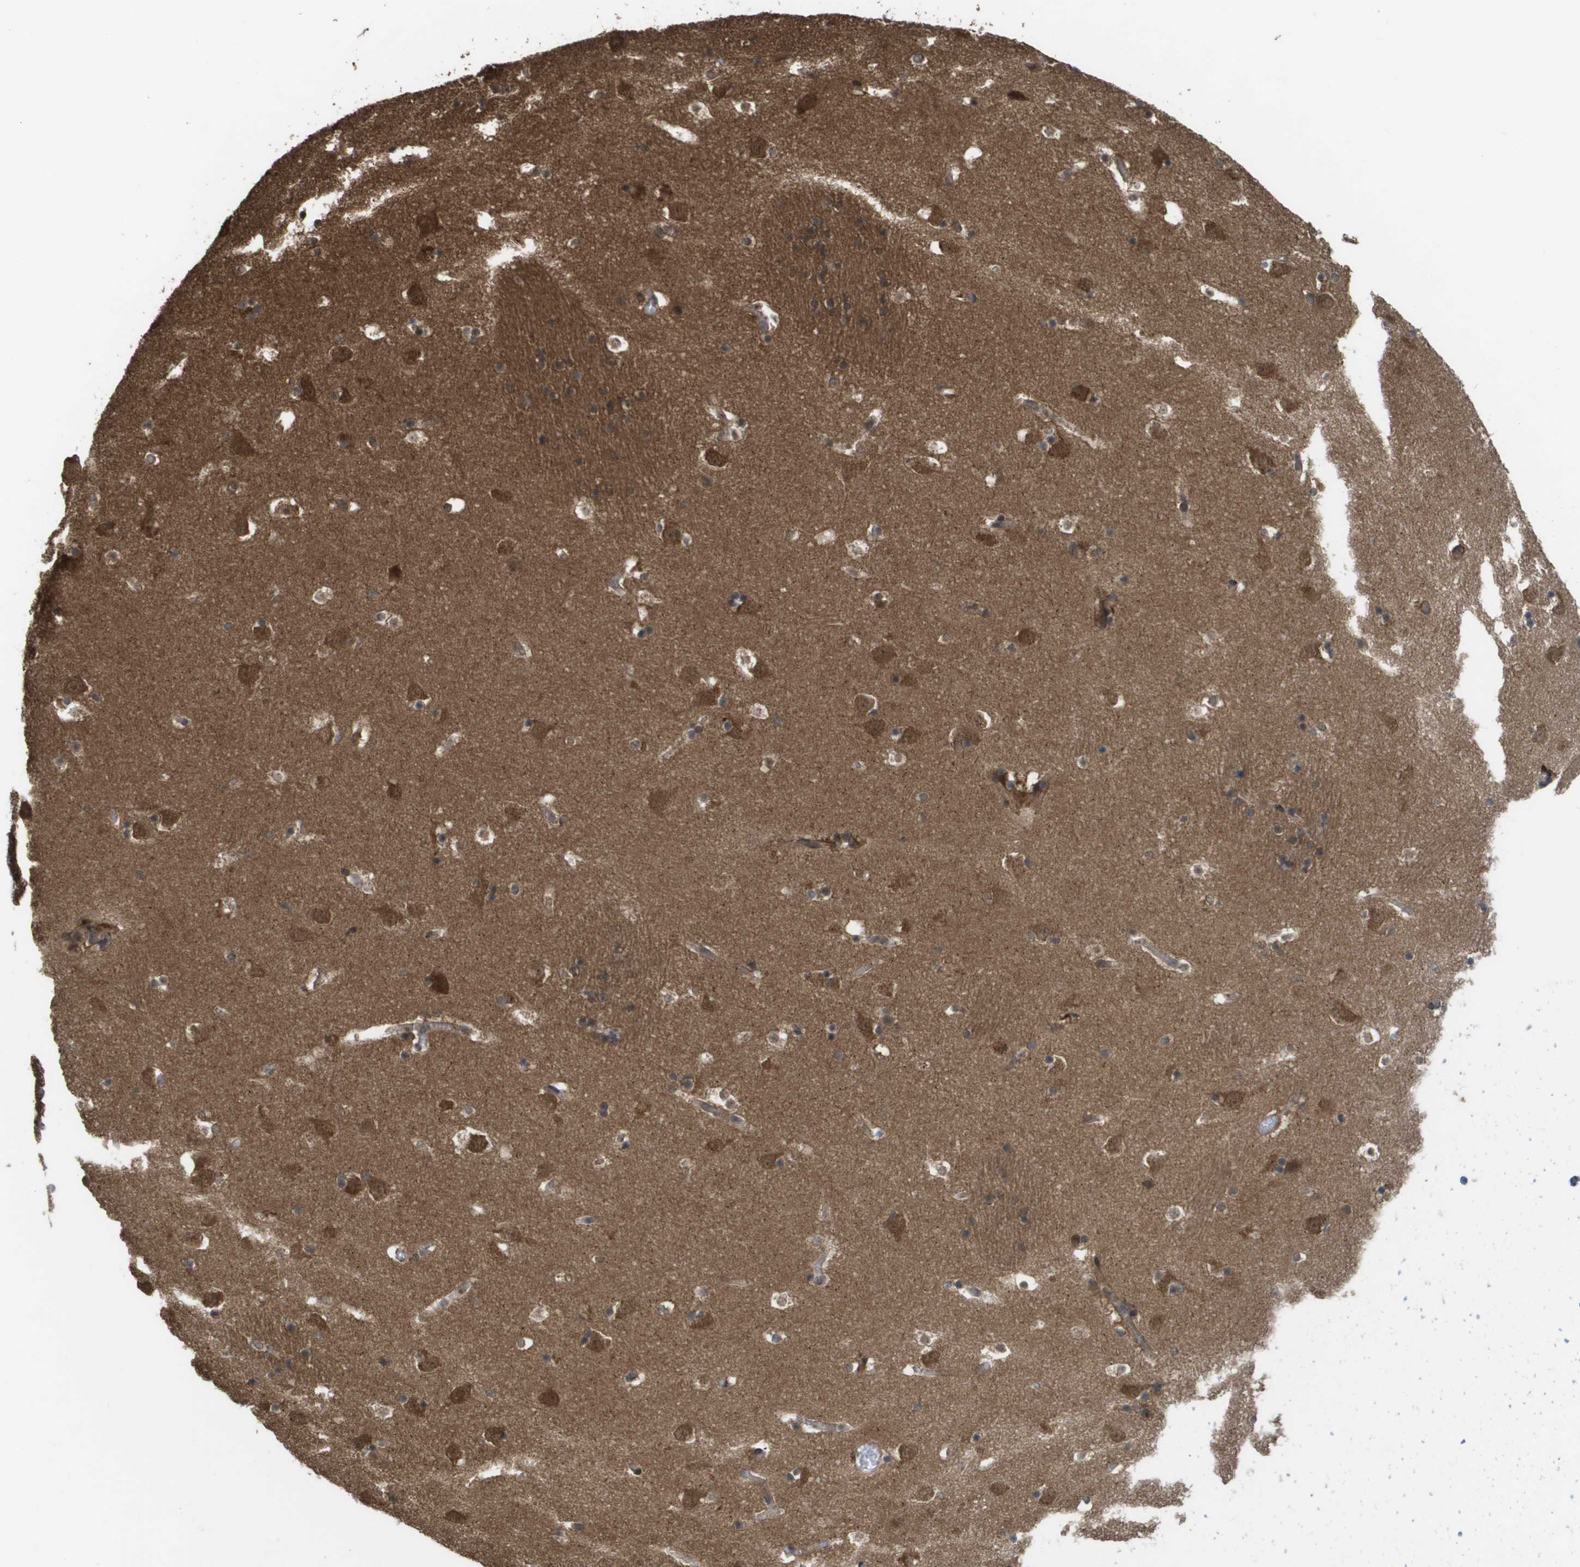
{"staining": {"intensity": "moderate", "quantity": "25%-75%", "location": "cytoplasmic/membranous"}, "tissue": "caudate", "cell_type": "Glial cells", "image_type": "normal", "snomed": [{"axis": "morphology", "description": "Normal tissue, NOS"}, {"axis": "topography", "description": "Lateral ventricle wall"}], "caption": "Protein expression analysis of unremarkable caudate displays moderate cytoplasmic/membranous expression in about 25%-75% of glial cells.", "gene": "CTPS2", "patient": {"sex": "male", "age": 45}}